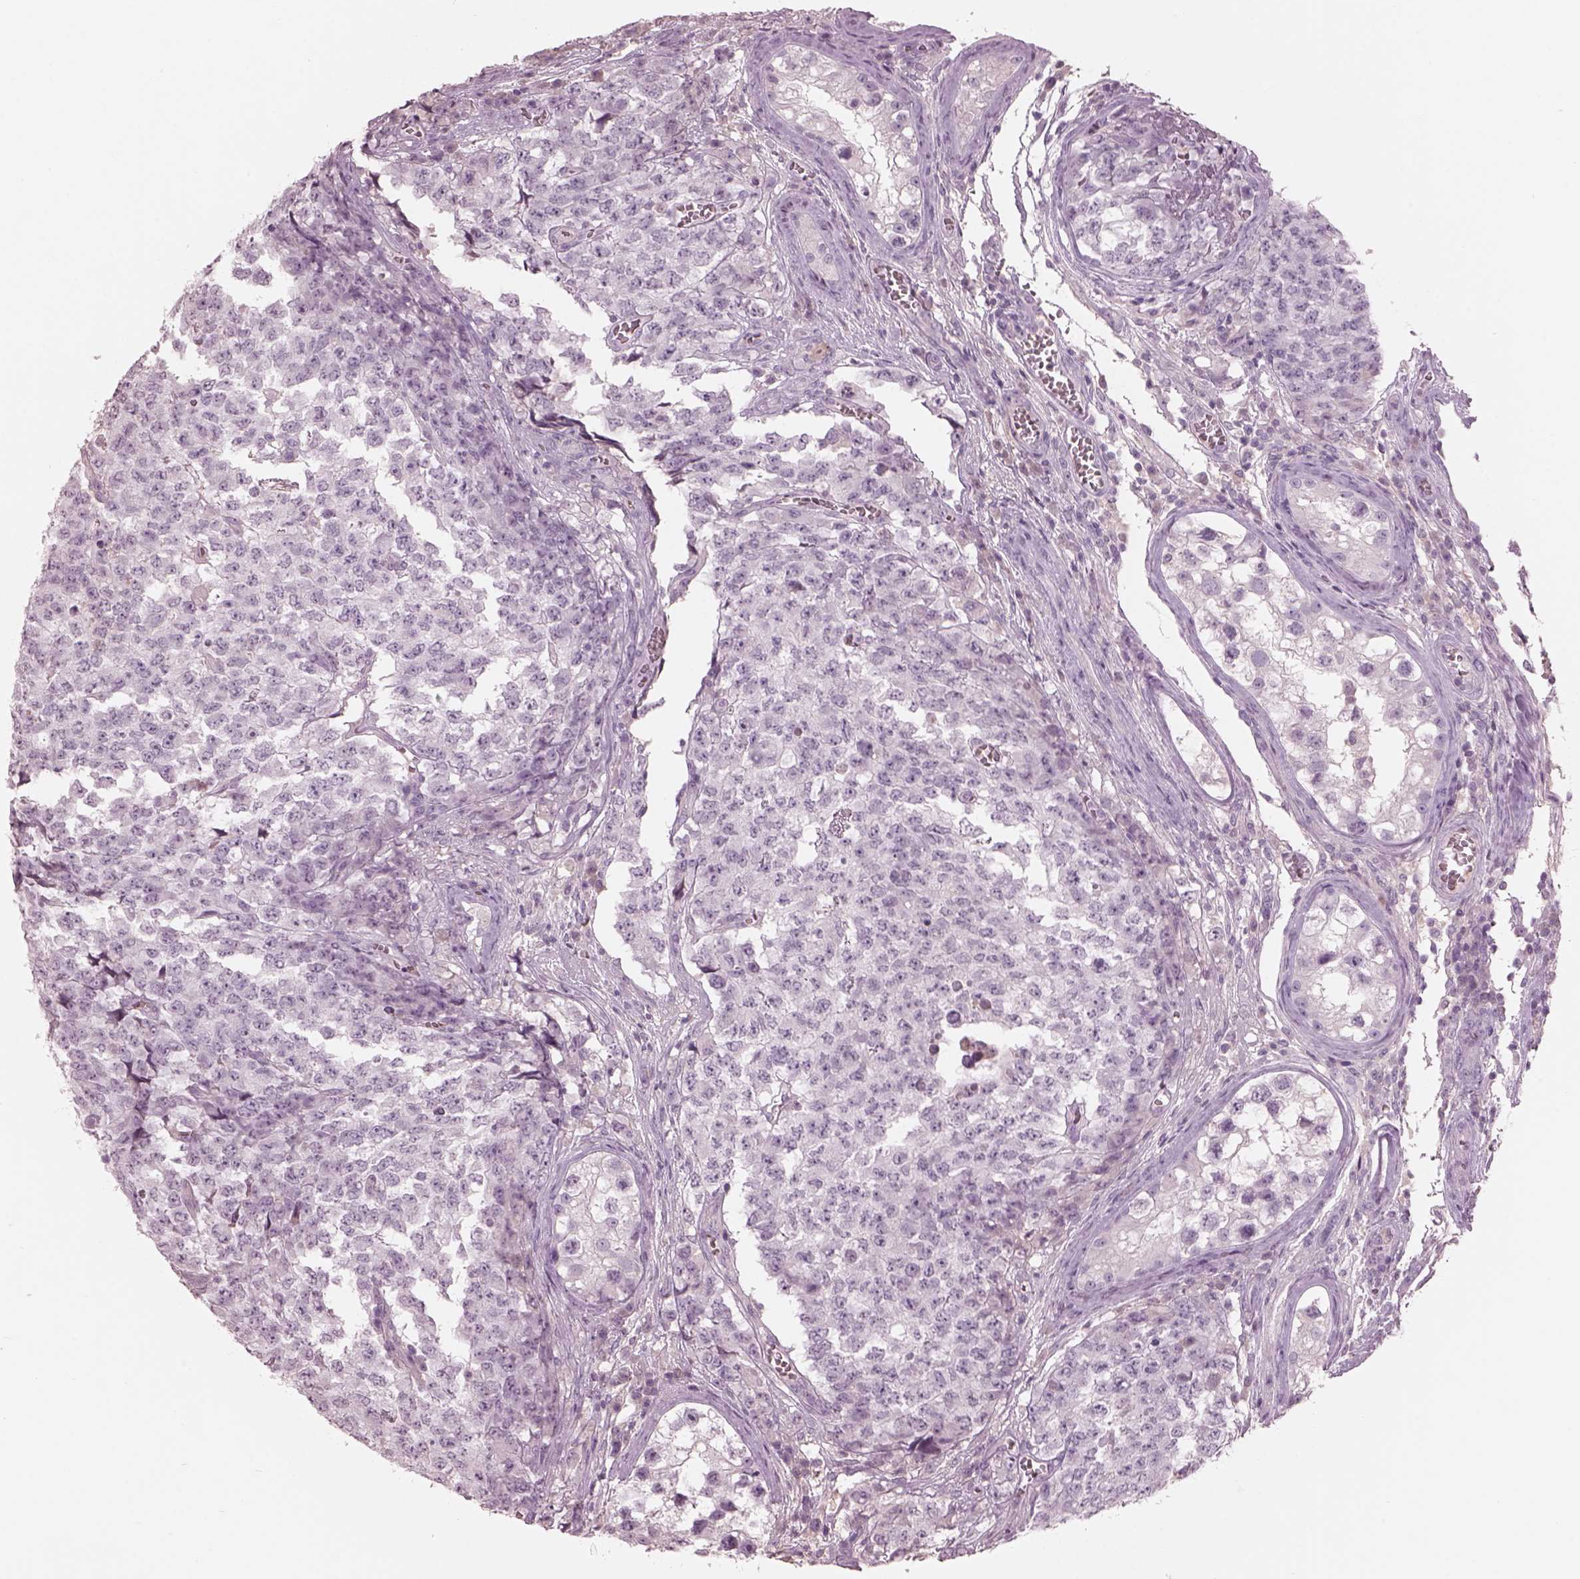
{"staining": {"intensity": "negative", "quantity": "none", "location": "none"}, "tissue": "testis cancer", "cell_type": "Tumor cells", "image_type": "cancer", "snomed": [{"axis": "morphology", "description": "Carcinoma, Embryonal, NOS"}, {"axis": "topography", "description": "Testis"}], "caption": "Testis cancer was stained to show a protein in brown. There is no significant expression in tumor cells.", "gene": "PACRG", "patient": {"sex": "male", "age": 23}}